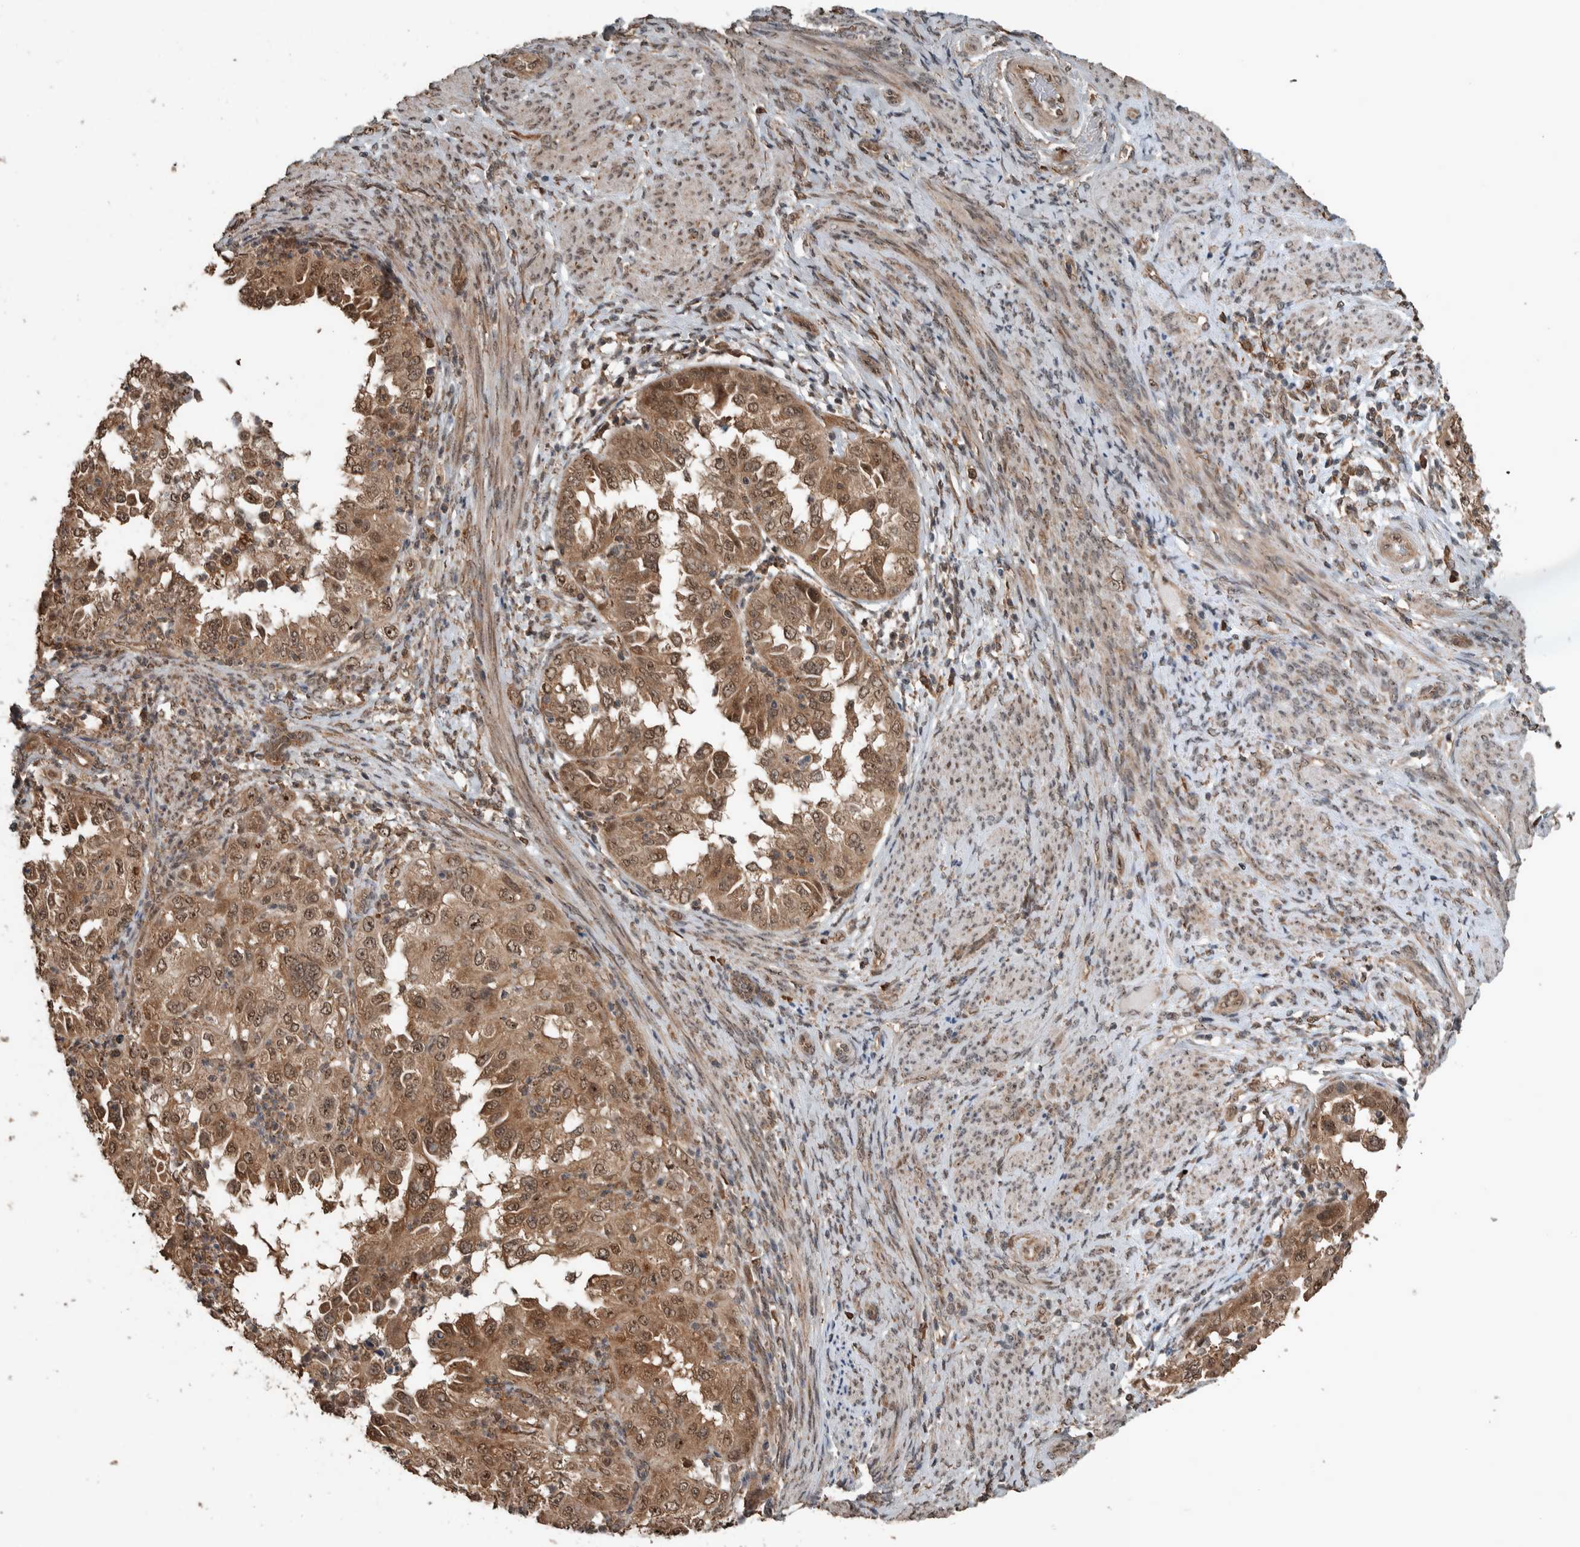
{"staining": {"intensity": "moderate", "quantity": ">75%", "location": "cytoplasmic/membranous,nuclear"}, "tissue": "endometrial cancer", "cell_type": "Tumor cells", "image_type": "cancer", "snomed": [{"axis": "morphology", "description": "Adenocarcinoma, NOS"}, {"axis": "topography", "description": "Endometrium"}], "caption": "High-magnification brightfield microscopy of endometrial cancer stained with DAB (brown) and counterstained with hematoxylin (blue). tumor cells exhibit moderate cytoplasmic/membranous and nuclear positivity is appreciated in approximately>75% of cells. (Brightfield microscopy of DAB IHC at high magnification).", "gene": "MYO1E", "patient": {"sex": "female", "age": 85}}